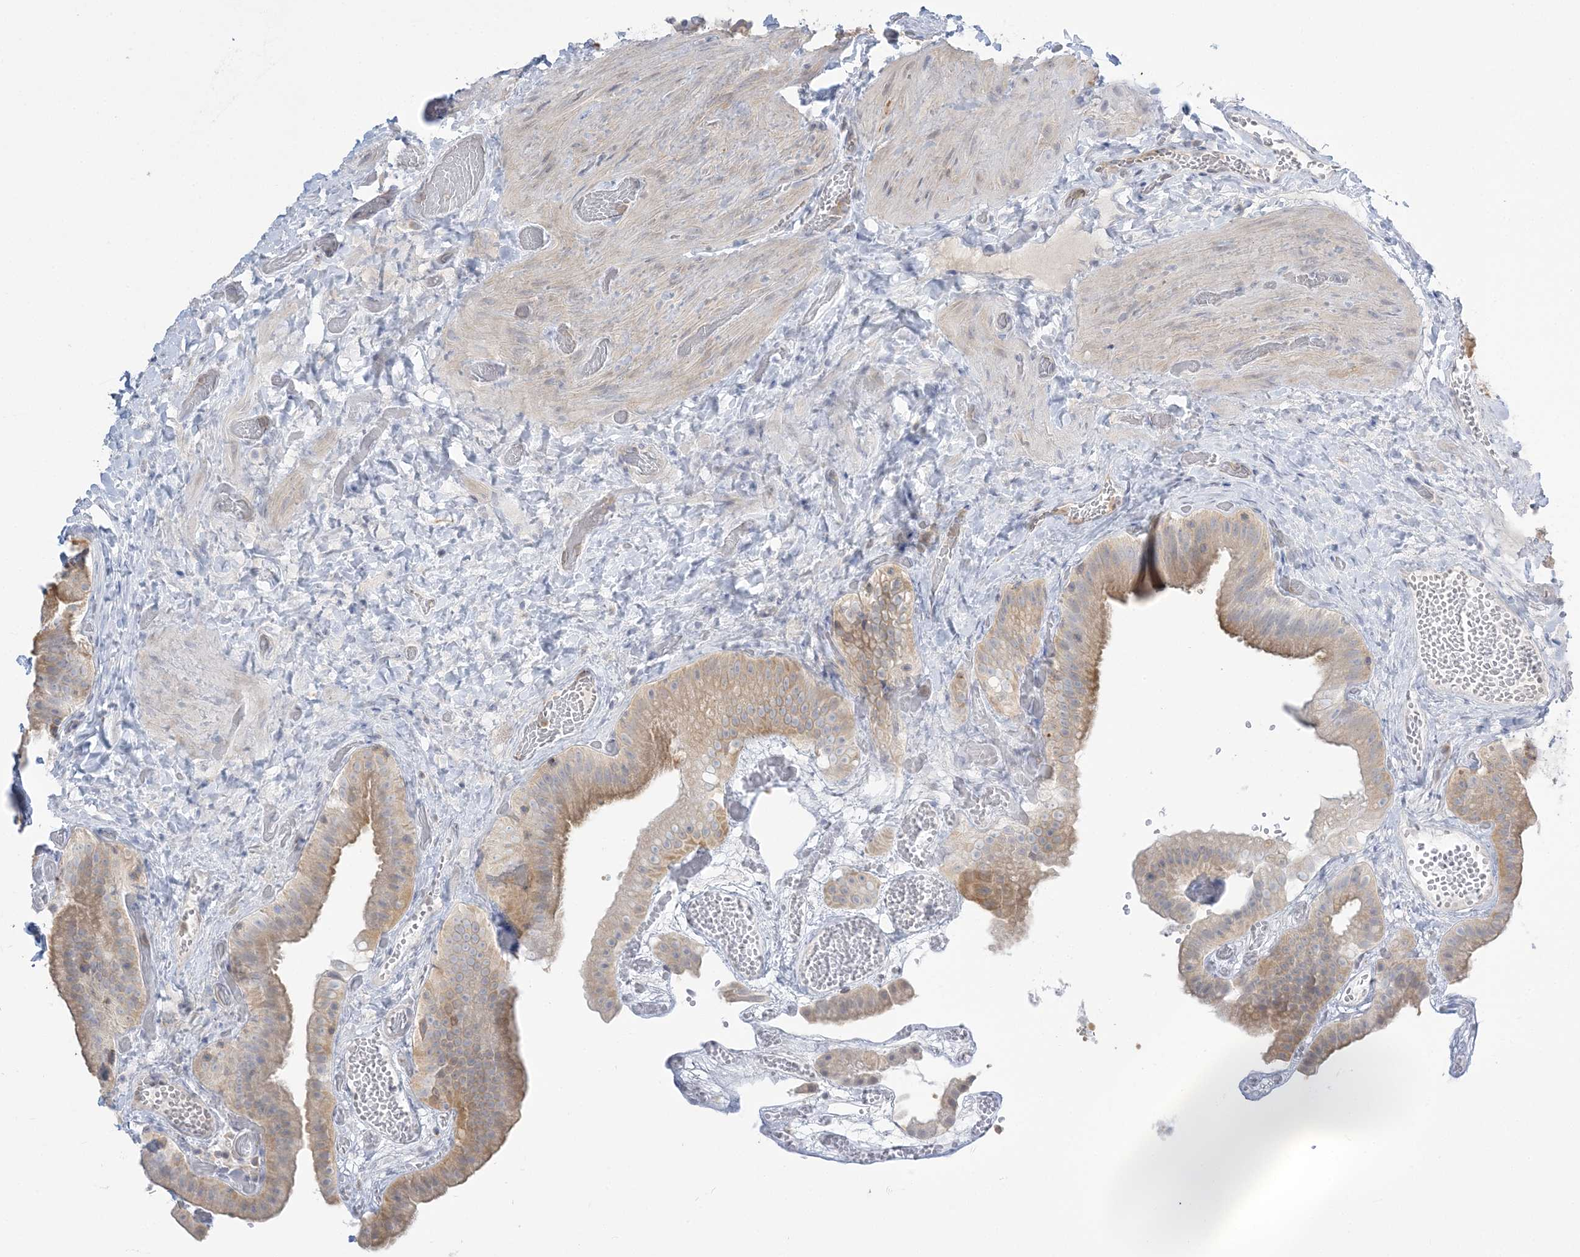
{"staining": {"intensity": "moderate", "quantity": "<25%", "location": "cytoplasmic/membranous"}, "tissue": "gallbladder", "cell_type": "Glandular cells", "image_type": "normal", "snomed": [{"axis": "morphology", "description": "Normal tissue, NOS"}, {"axis": "topography", "description": "Gallbladder"}], "caption": "Unremarkable gallbladder was stained to show a protein in brown. There is low levels of moderate cytoplasmic/membranous positivity in about <25% of glandular cells.", "gene": "THADA", "patient": {"sex": "female", "age": 64}}